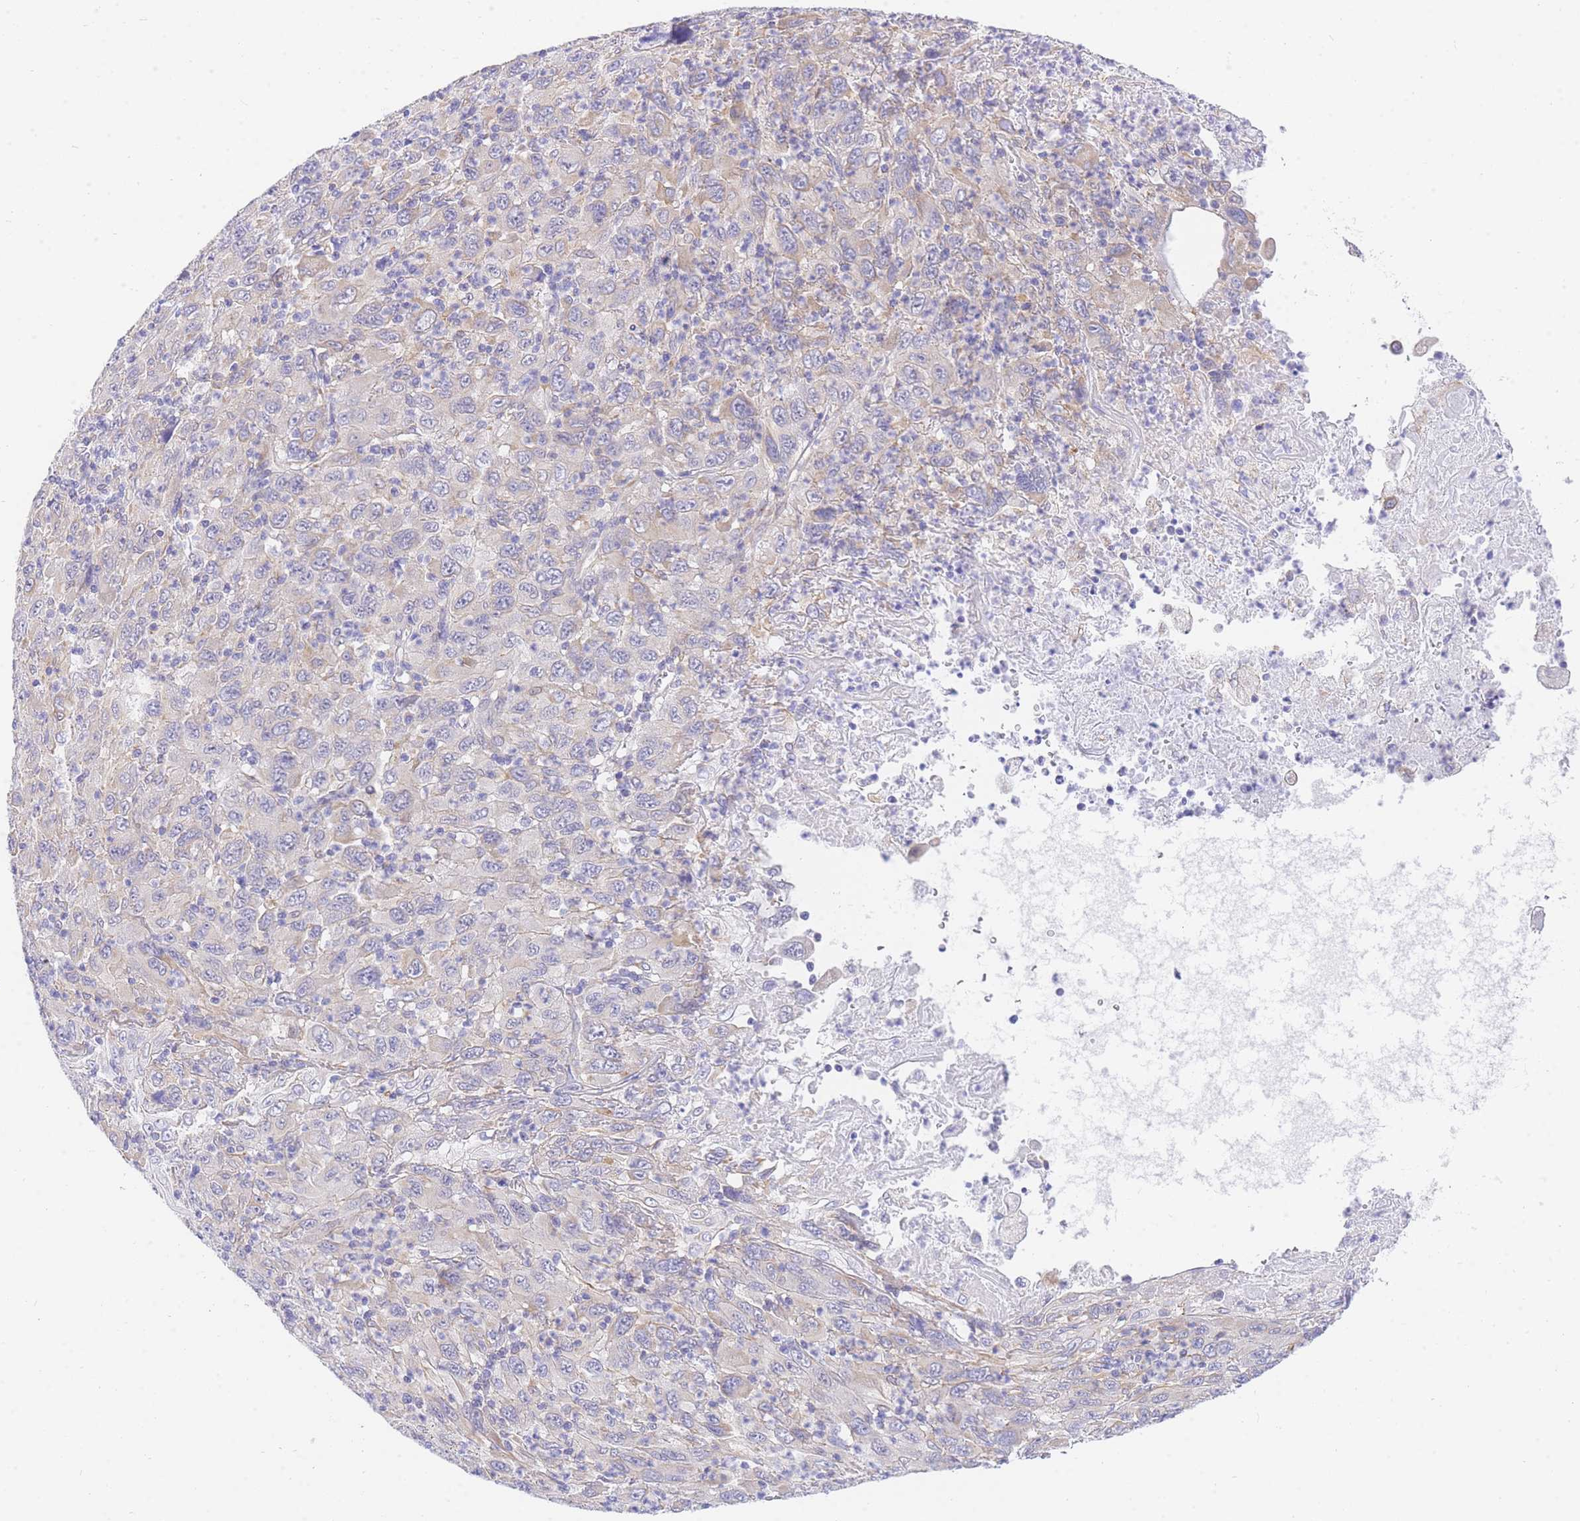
{"staining": {"intensity": "negative", "quantity": "none", "location": "none"}, "tissue": "melanoma", "cell_type": "Tumor cells", "image_type": "cancer", "snomed": [{"axis": "morphology", "description": "Malignant melanoma, Metastatic site"}, {"axis": "topography", "description": "Skin"}], "caption": "This photomicrograph is of malignant melanoma (metastatic site) stained with IHC to label a protein in brown with the nuclei are counter-stained blue. There is no positivity in tumor cells. (DAB IHC with hematoxylin counter stain).", "gene": "SRSF12", "patient": {"sex": "female", "age": 56}}